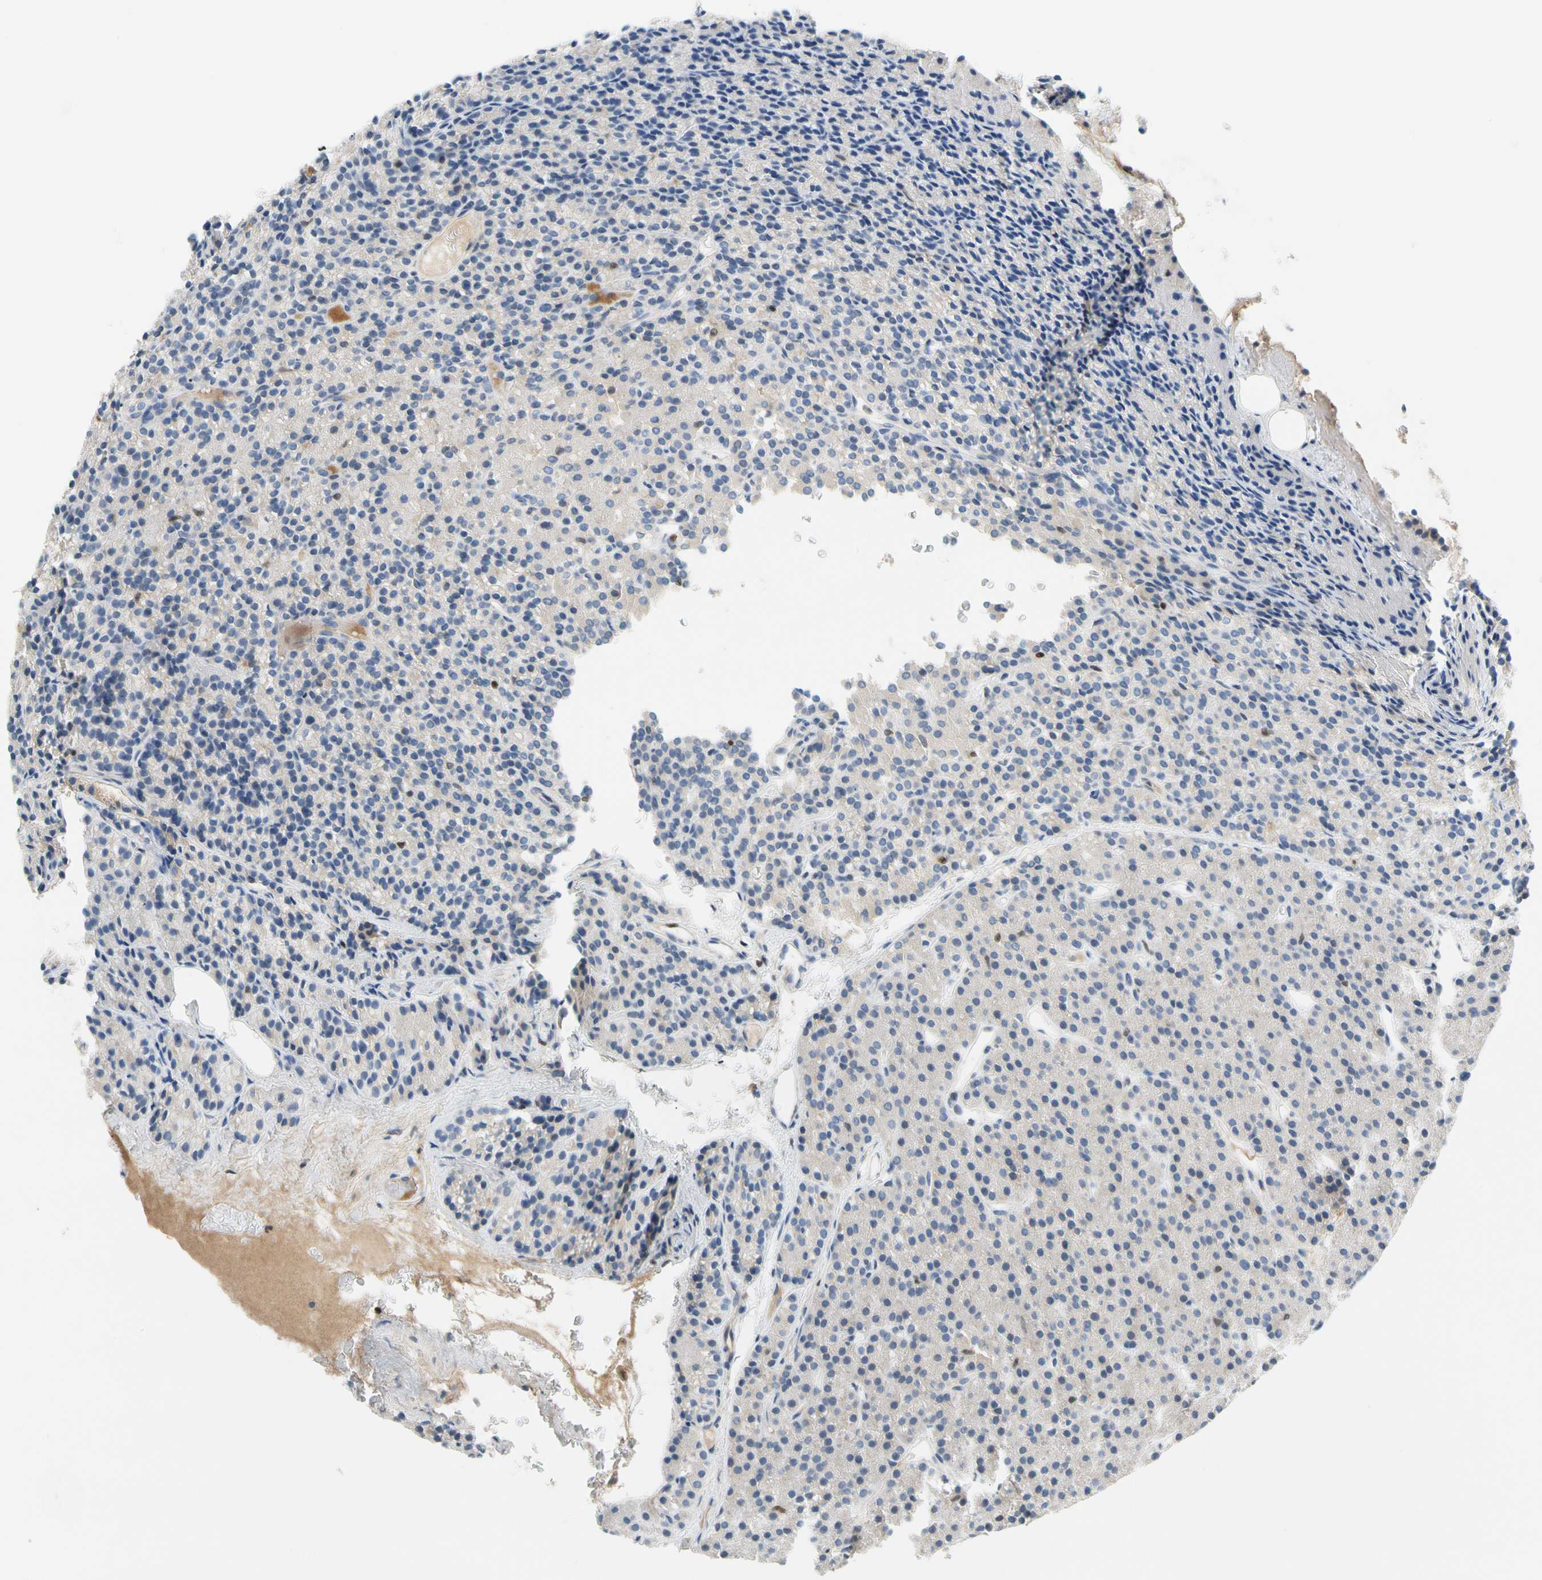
{"staining": {"intensity": "negative", "quantity": "none", "location": "none"}, "tissue": "parathyroid gland", "cell_type": "Glandular cells", "image_type": "normal", "snomed": [{"axis": "morphology", "description": "Normal tissue, NOS"}, {"axis": "morphology", "description": "Hyperplasia, NOS"}, {"axis": "topography", "description": "Parathyroid gland"}], "caption": "Immunohistochemistry (IHC) of benign human parathyroid gland reveals no expression in glandular cells. Nuclei are stained in blue.", "gene": "SP140", "patient": {"sex": "male", "age": 44}}